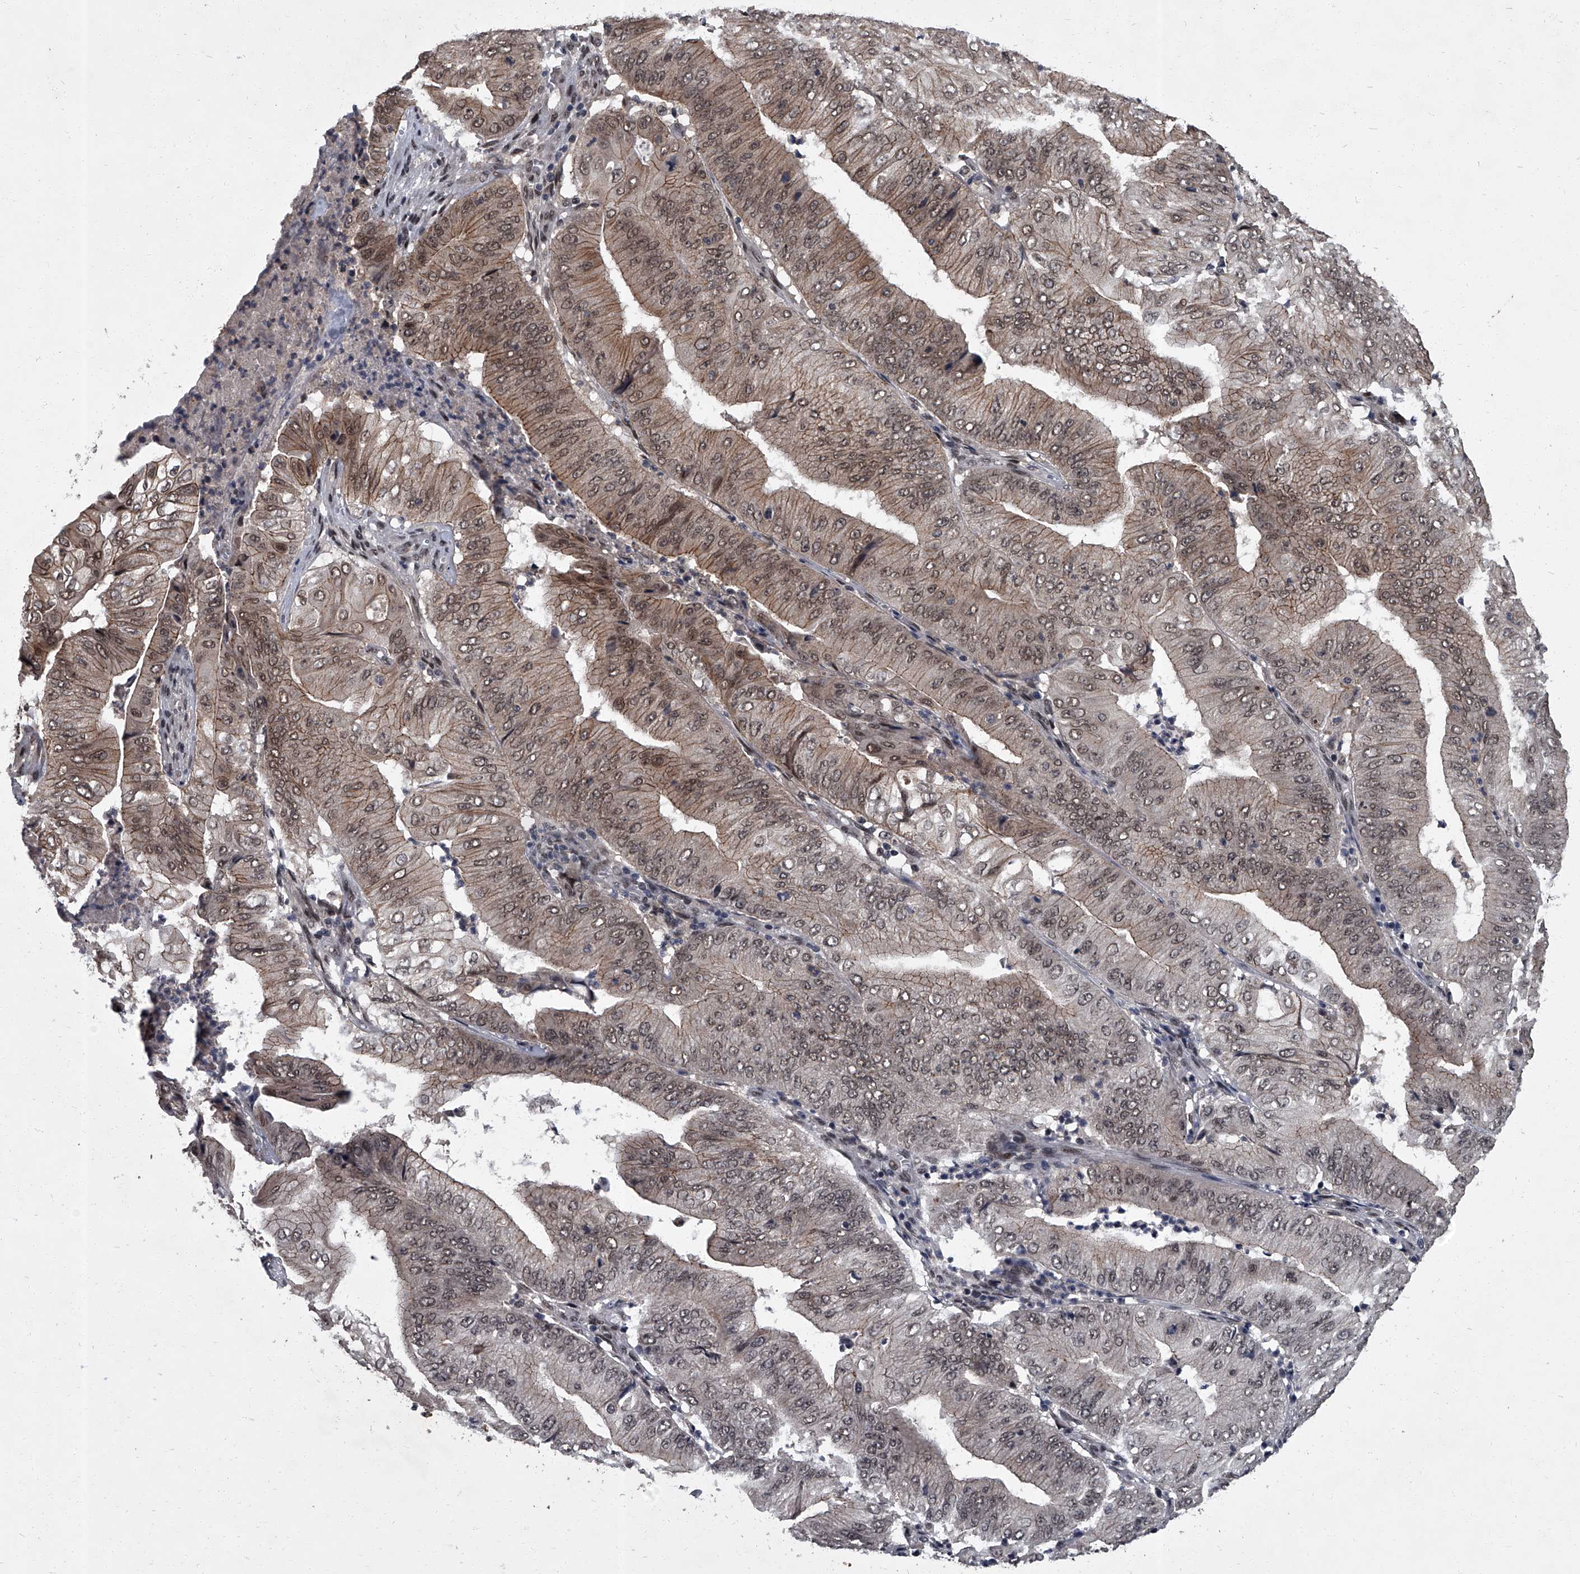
{"staining": {"intensity": "weak", "quantity": ">75%", "location": "cytoplasmic/membranous,nuclear"}, "tissue": "pancreatic cancer", "cell_type": "Tumor cells", "image_type": "cancer", "snomed": [{"axis": "morphology", "description": "Adenocarcinoma, NOS"}, {"axis": "topography", "description": "Pancreas"}], "caption": "Tumor cells display low levels of weak cytoplasmic/membranous and nuclear positivity in about >75% of cells in human pancreatic cancer.", "gene": "ZNF518B", "patient": {"sex": "female", "age": 77}}